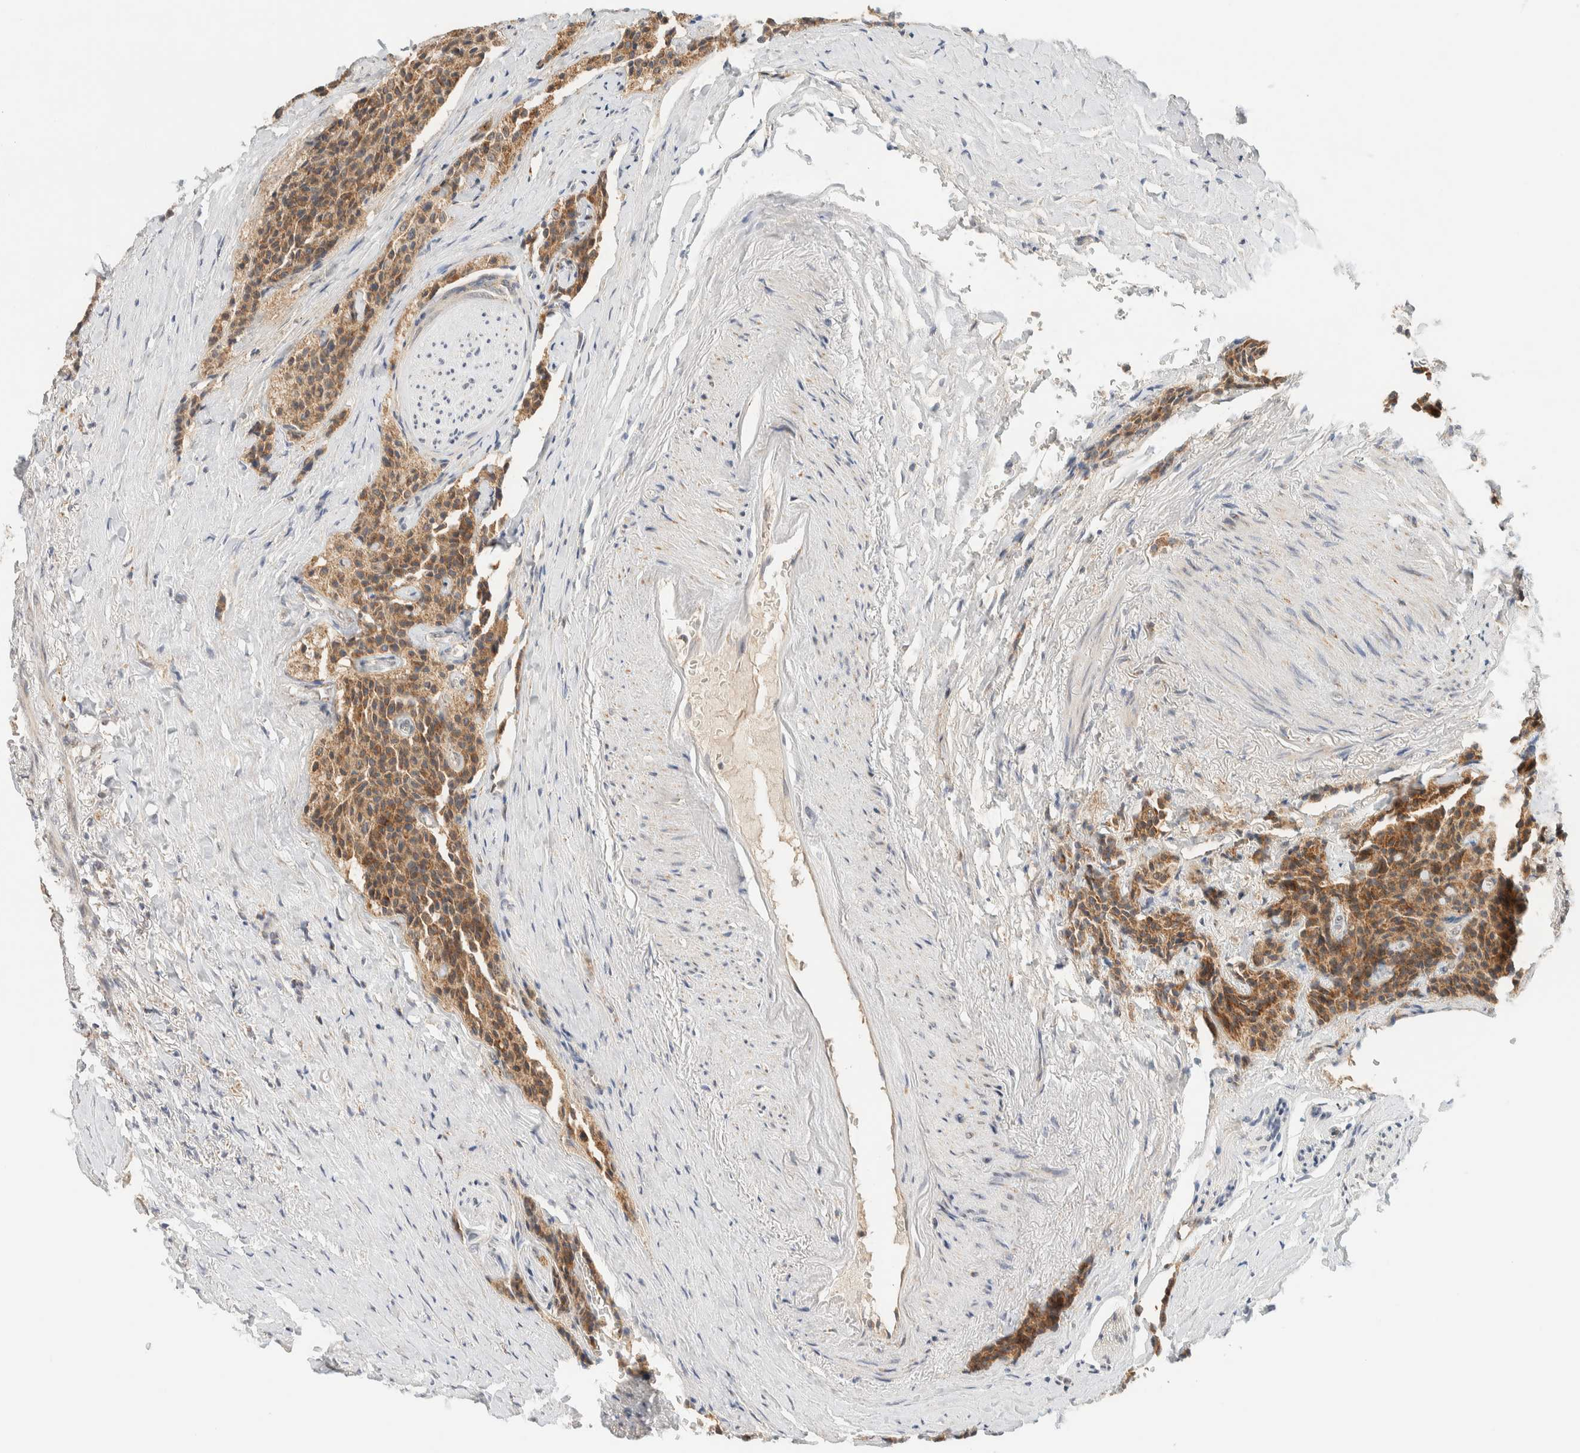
{"staining": {"intensity": "moderate", "quantity": ">75%", "location": "cytoplasmic/membranous"}, "tissue": "carcinoid", "cell_type": "Tumor cells", "image_type": "cancer", "snomed": [{"axis": "morphology", "description": "Carcinoid, malignant, NOS"}, {"axis": "topography", "description": "Colon"}], "caption": "Malignant carcinoid tissue displays moderate cytoplasmic/membranous positivity in approximately >75% of tumor cells", "gene": "MRPL41", "patient": {"sex": "female", "age": 61}}